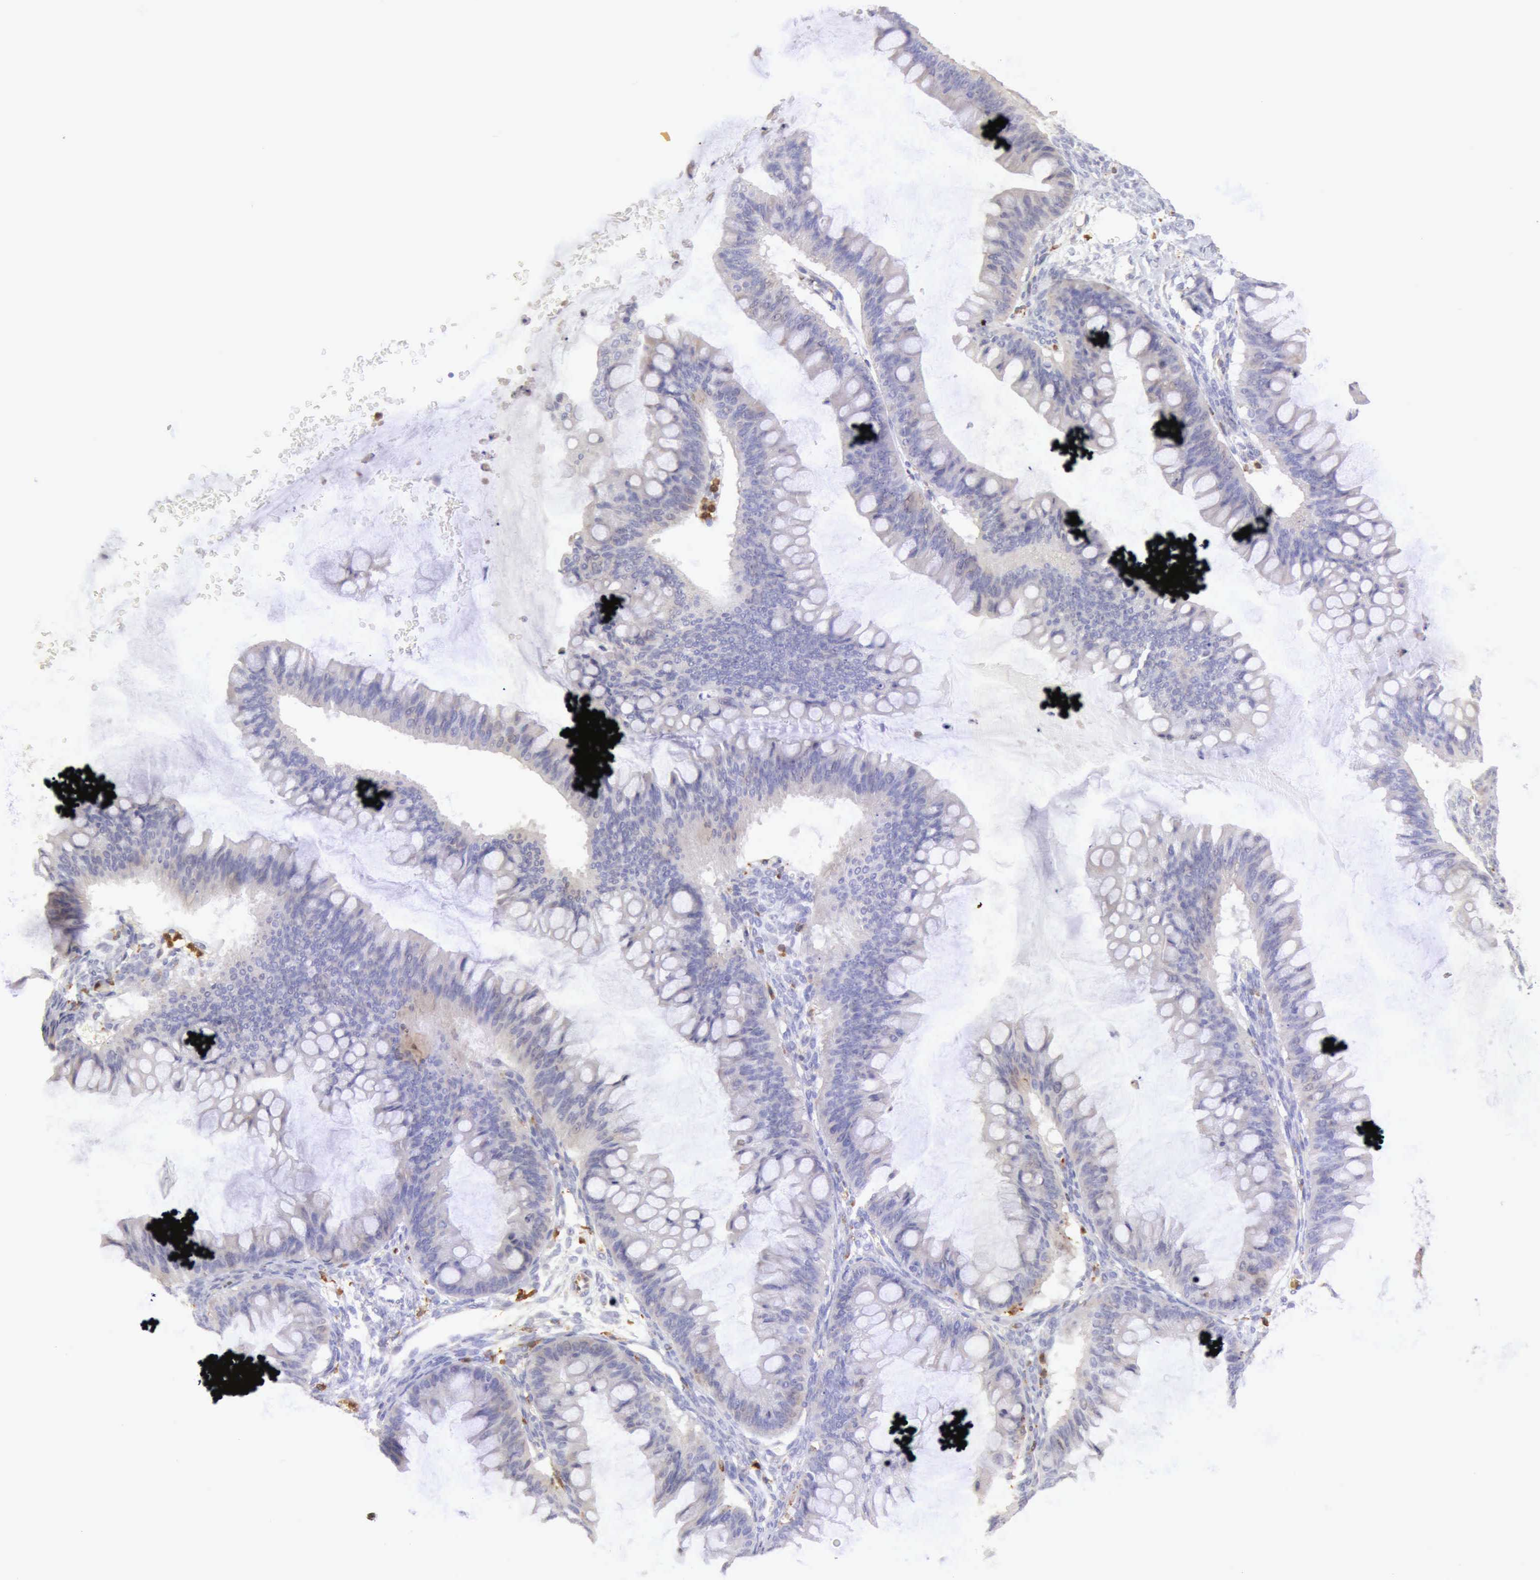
{"staining": {"intensity": "negative", "quantity": "none", "location": "none"}, "tissue": "ovarian cancer", "cell_type": "Tumor cells", "image_type": "cancer", "snomed": [{"axis": "morphology", "description": "Cystadenocarcinoma, mucinous, NOS"}, {"axis": "topography", "description": "Ovary"}], "caption": "Tumor cells are negative for protein expression in human mucinous cystadenocarcinoma (ovarian). Nuclei are stained in blue.", "gene": "ARHGAP4", "patient": {"sex": "female", "age": 73}}